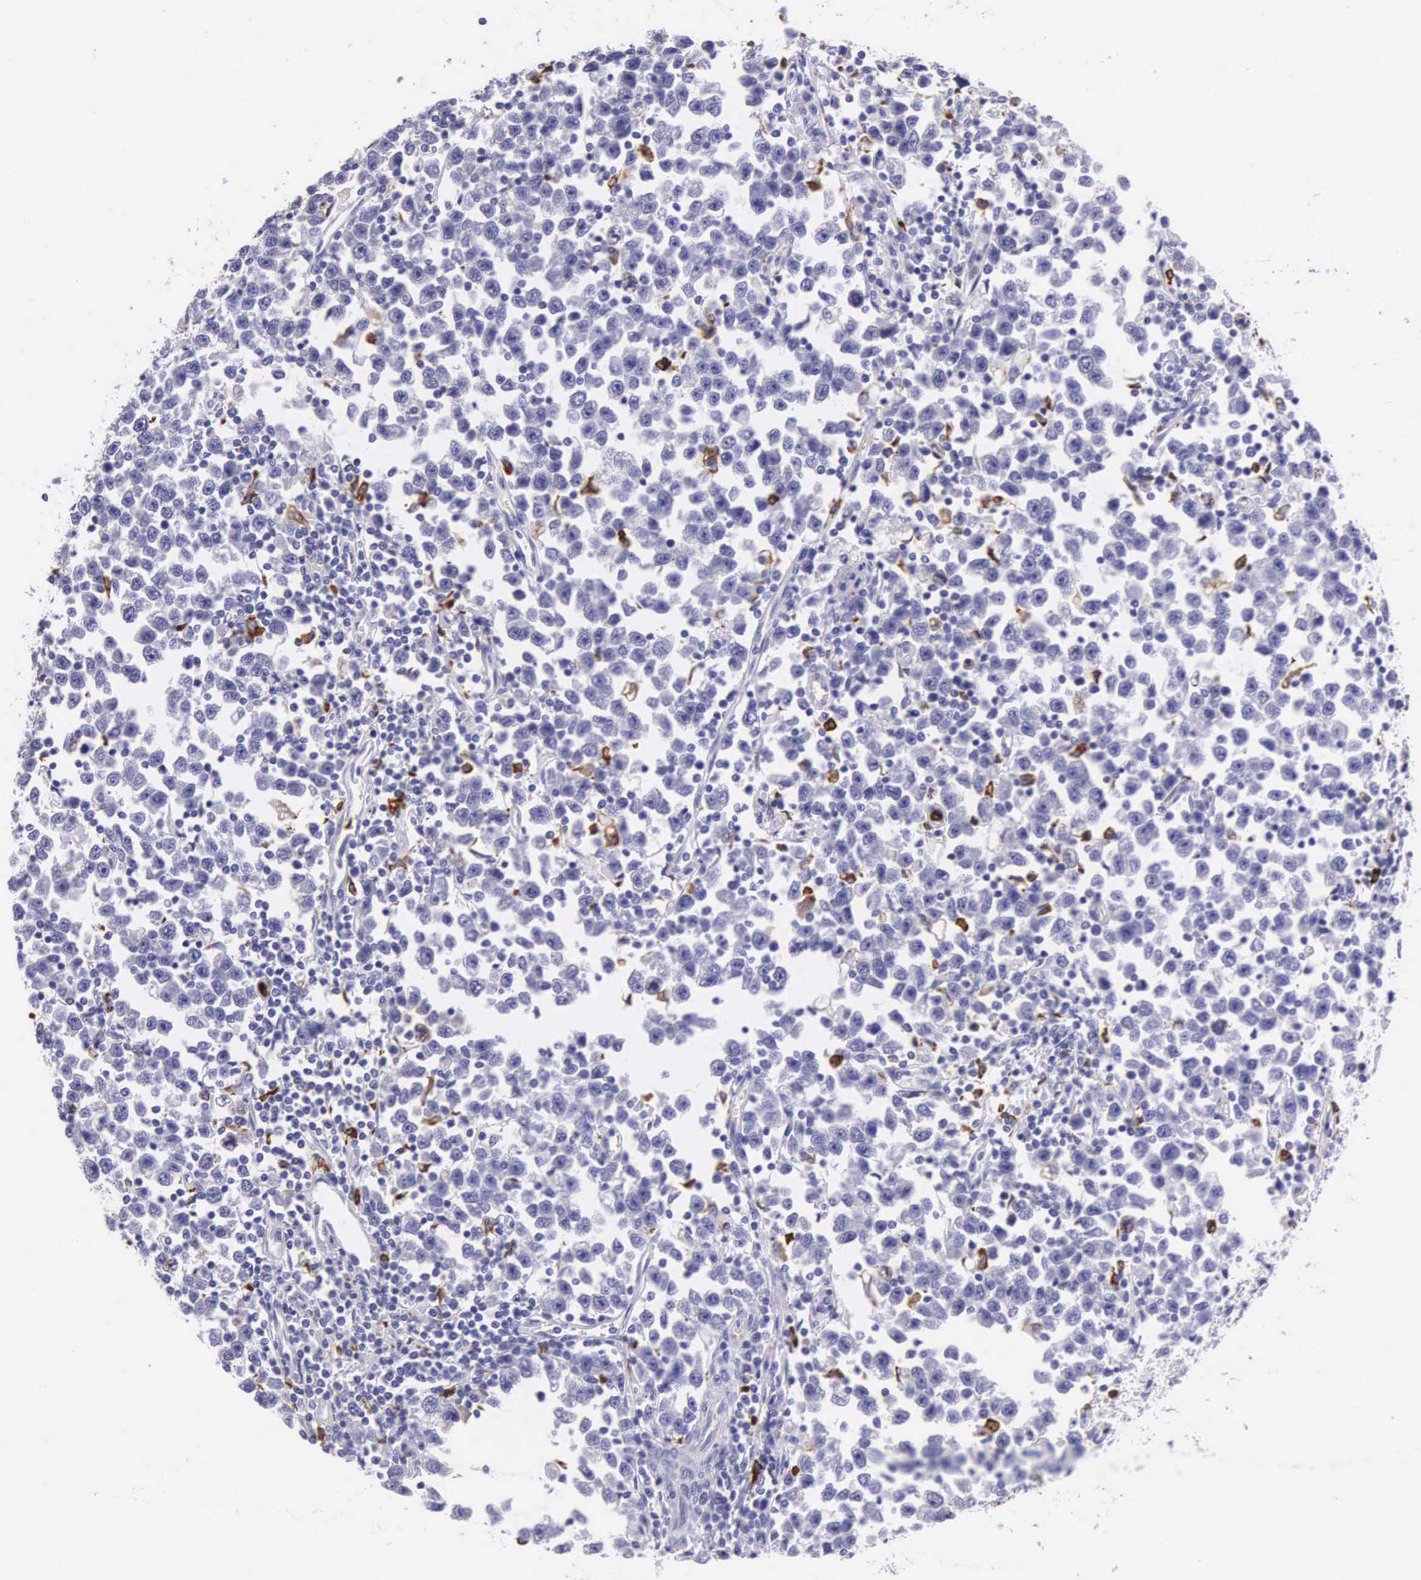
{"staining": {"intensity": "negative", "quantity": "none", "location": "none"}, "tissue": "testis cancer", "cell_type": "Tumor cells", "image_type": "cancer", "snomed": [{"axis": "morphology", "description": "Seminoma, NOS"}, {"axis": "topography", "description": "Testis"}], "caption": "Immunohistochemistry (IHC) histopathology image of neoplastic tissue: human seminoma (testis) stained with DAB displays no significant protein positivity in tumor cells. Brightfield microscopy of IHC stained with DAB (3,3'-diaminobenzidine) (brown) and hematoxylin (blue), captured at high magnification.", "gene": "FCN1", "patient": {"sex": "male", "age": 43}}